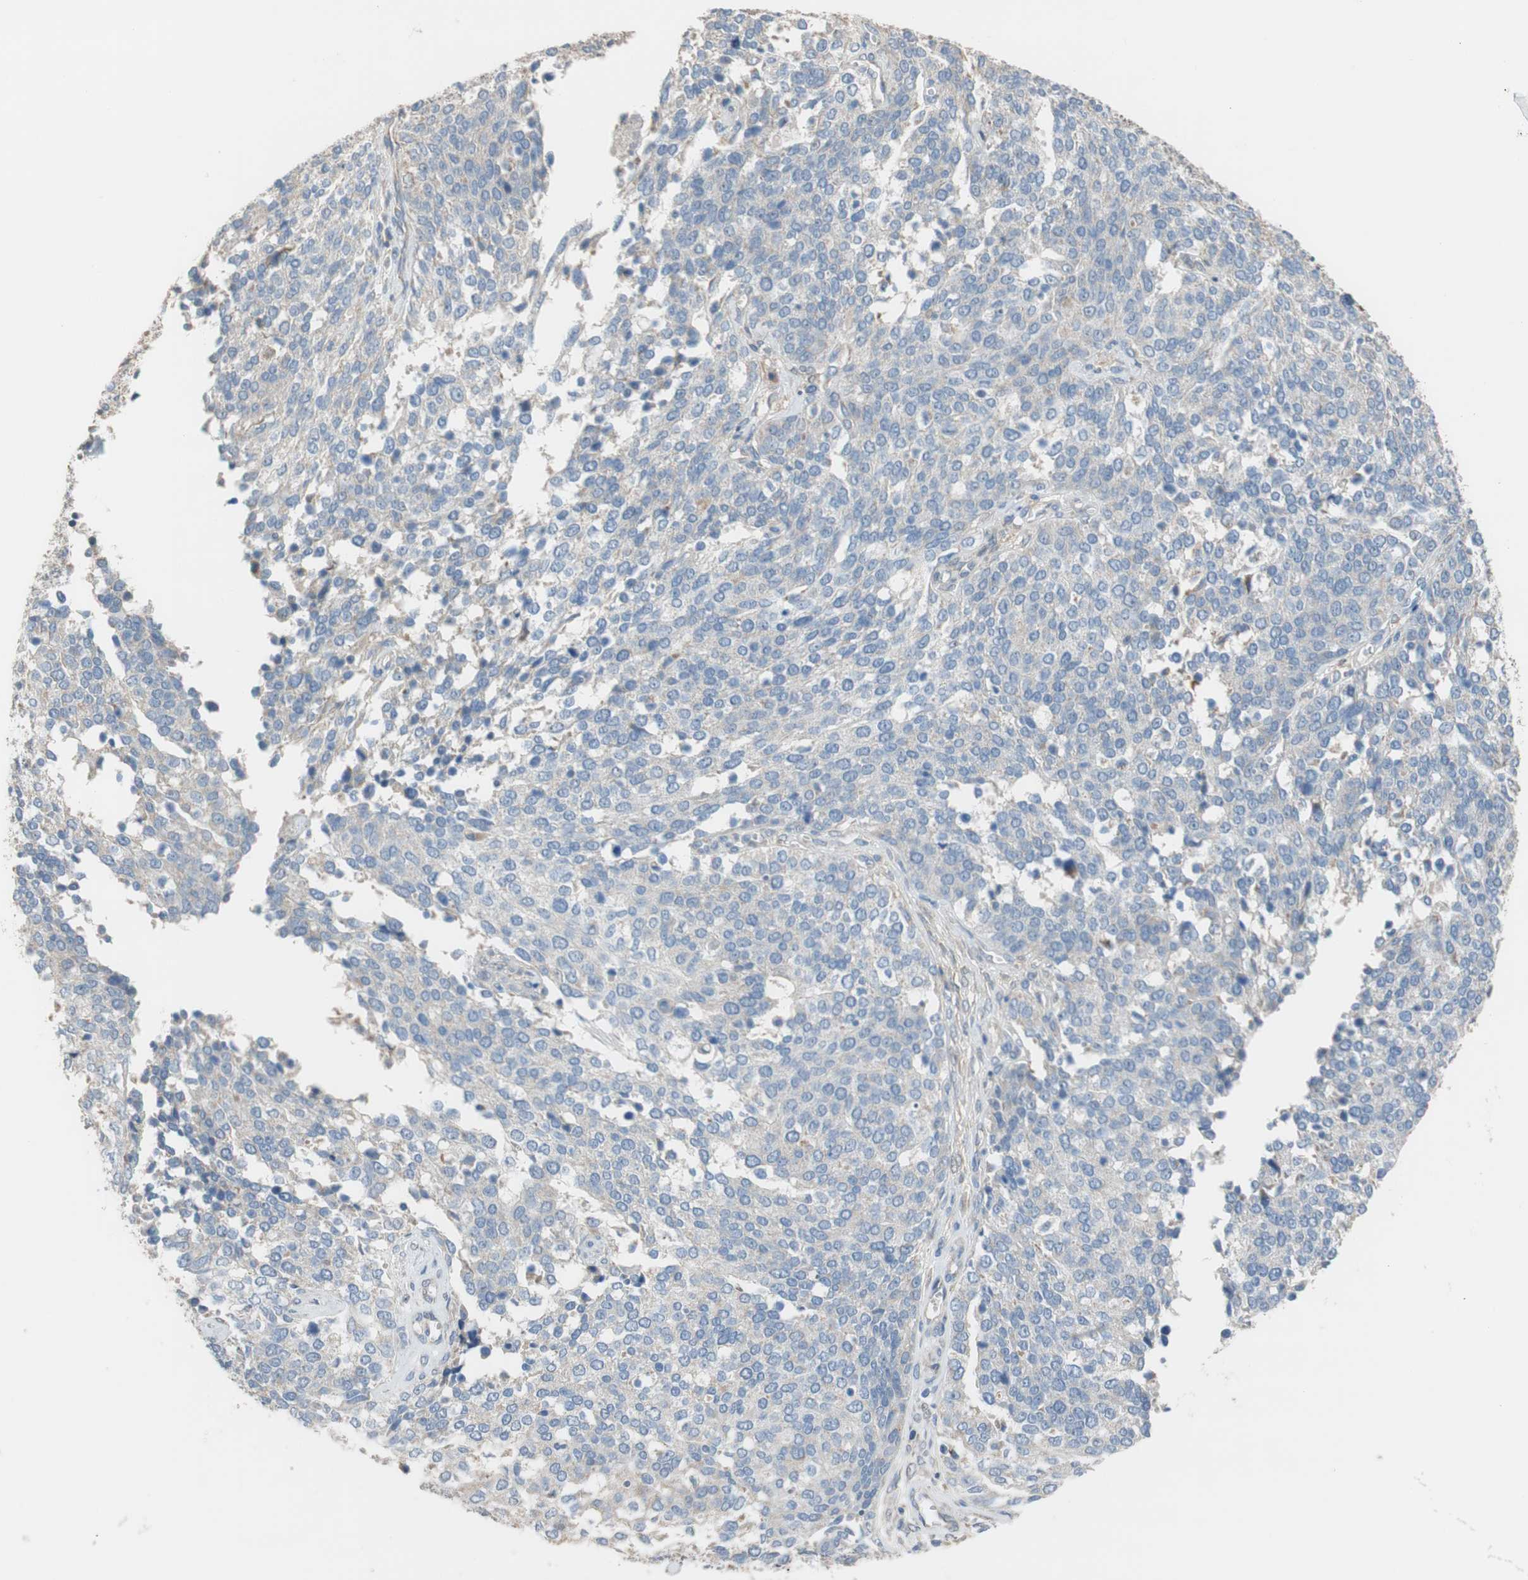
{"staining": {"intensity": "weak", "quantity": ">75%", "location": "cytoplasmic/membranous"}, "tissue": "ovarian cancer", "cell_type": "Tumor cells", "image_type": "cancer", "snomed": [{"axis": "morphology", "description": "Cystadenocarcinoma, serous, NOS"}, {"axis": "topography", "description": "Ovary"}], "caption": "Protein staining by IHC shows weak cytoplasmic/membranous positivity in approximately >75% of tumor cells in ovarian serous cystadenocarcinoma.", "gene": "ALDH1A2", "patient": {"sex": "female", "age": 44}}